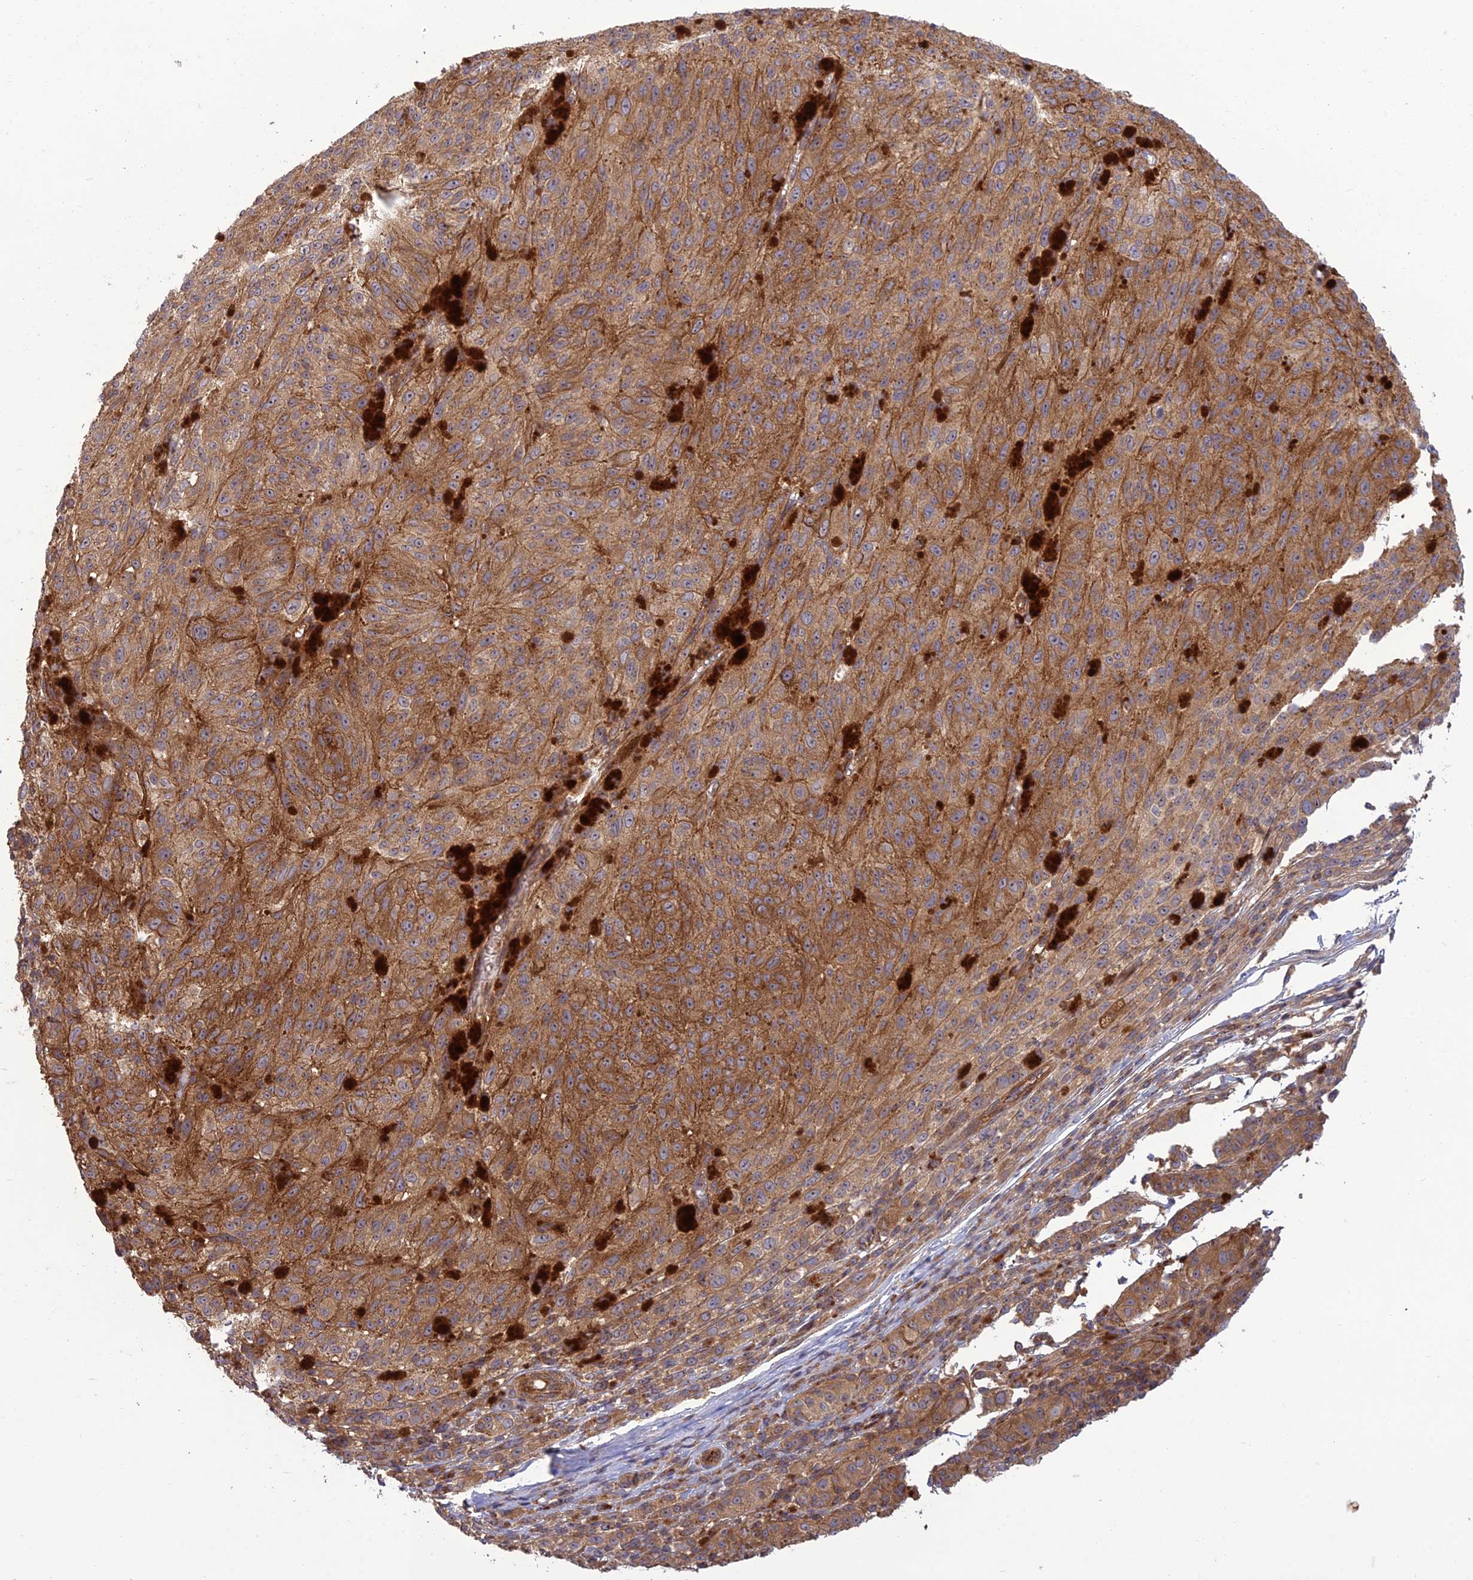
{"staining": {"intensity": "moderate", "quantity": ">75%", "location": "cytoplasmic/membranous"}, "tissue": "melanoma", "cell_type": "Tumor cells", "image_type": "cancer", "snomed": [{"axis": "morphology", "description": "Malignant melanoma, NOS"}, {"axis": "topography", "description": "Skin"}], "caption": "This is a micrograph of IHC staining of malignant melanoma, which shows moderate expression in the cytoplasmic/membranous of tumor cells.", "gene": "TMEM131L", "patient": {"sex": "female", "age": 52}}